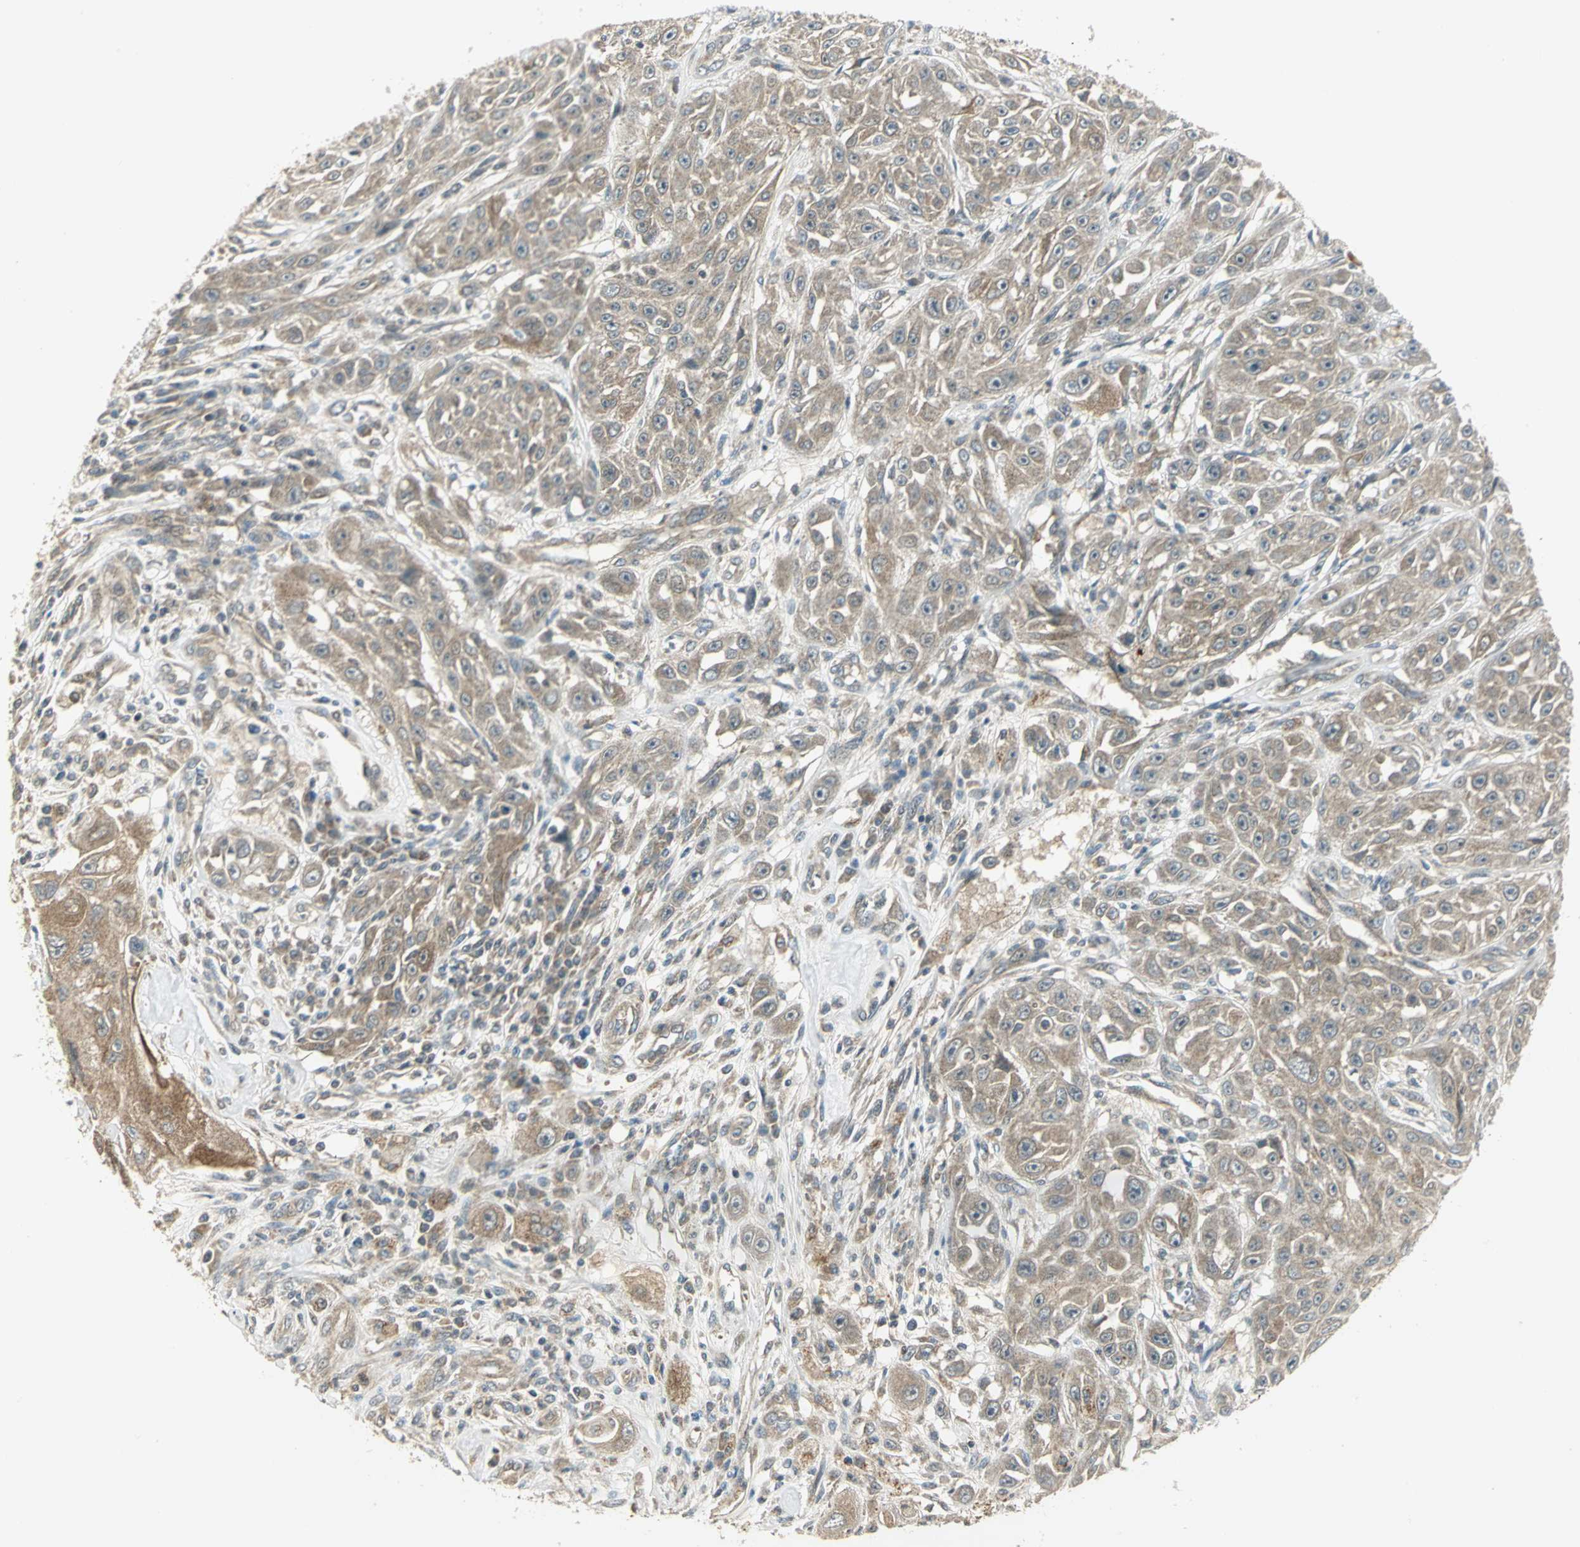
{"staining": {"intensity": "moderate", "quantity": ">75%", "location": "cytoplasmic/membranous"}, "tissue": "skin cancer", "cell_type": "Tumor cells", "image_type": "cancer", "snomed": [{"axis": "morphology", "description": "Squamous cell carcinoma, NOS"}, {"axis": "topography", "description": "Skin"}], "caption": "This is an image of IHC staining of skin cancer (squamous cell carcinoma), which shows moderate expression in the cytoplasmic/membranous of tumor cells.", "gene": "MAPK8IP3", "patient": {"sex": "male", "age": 75}}